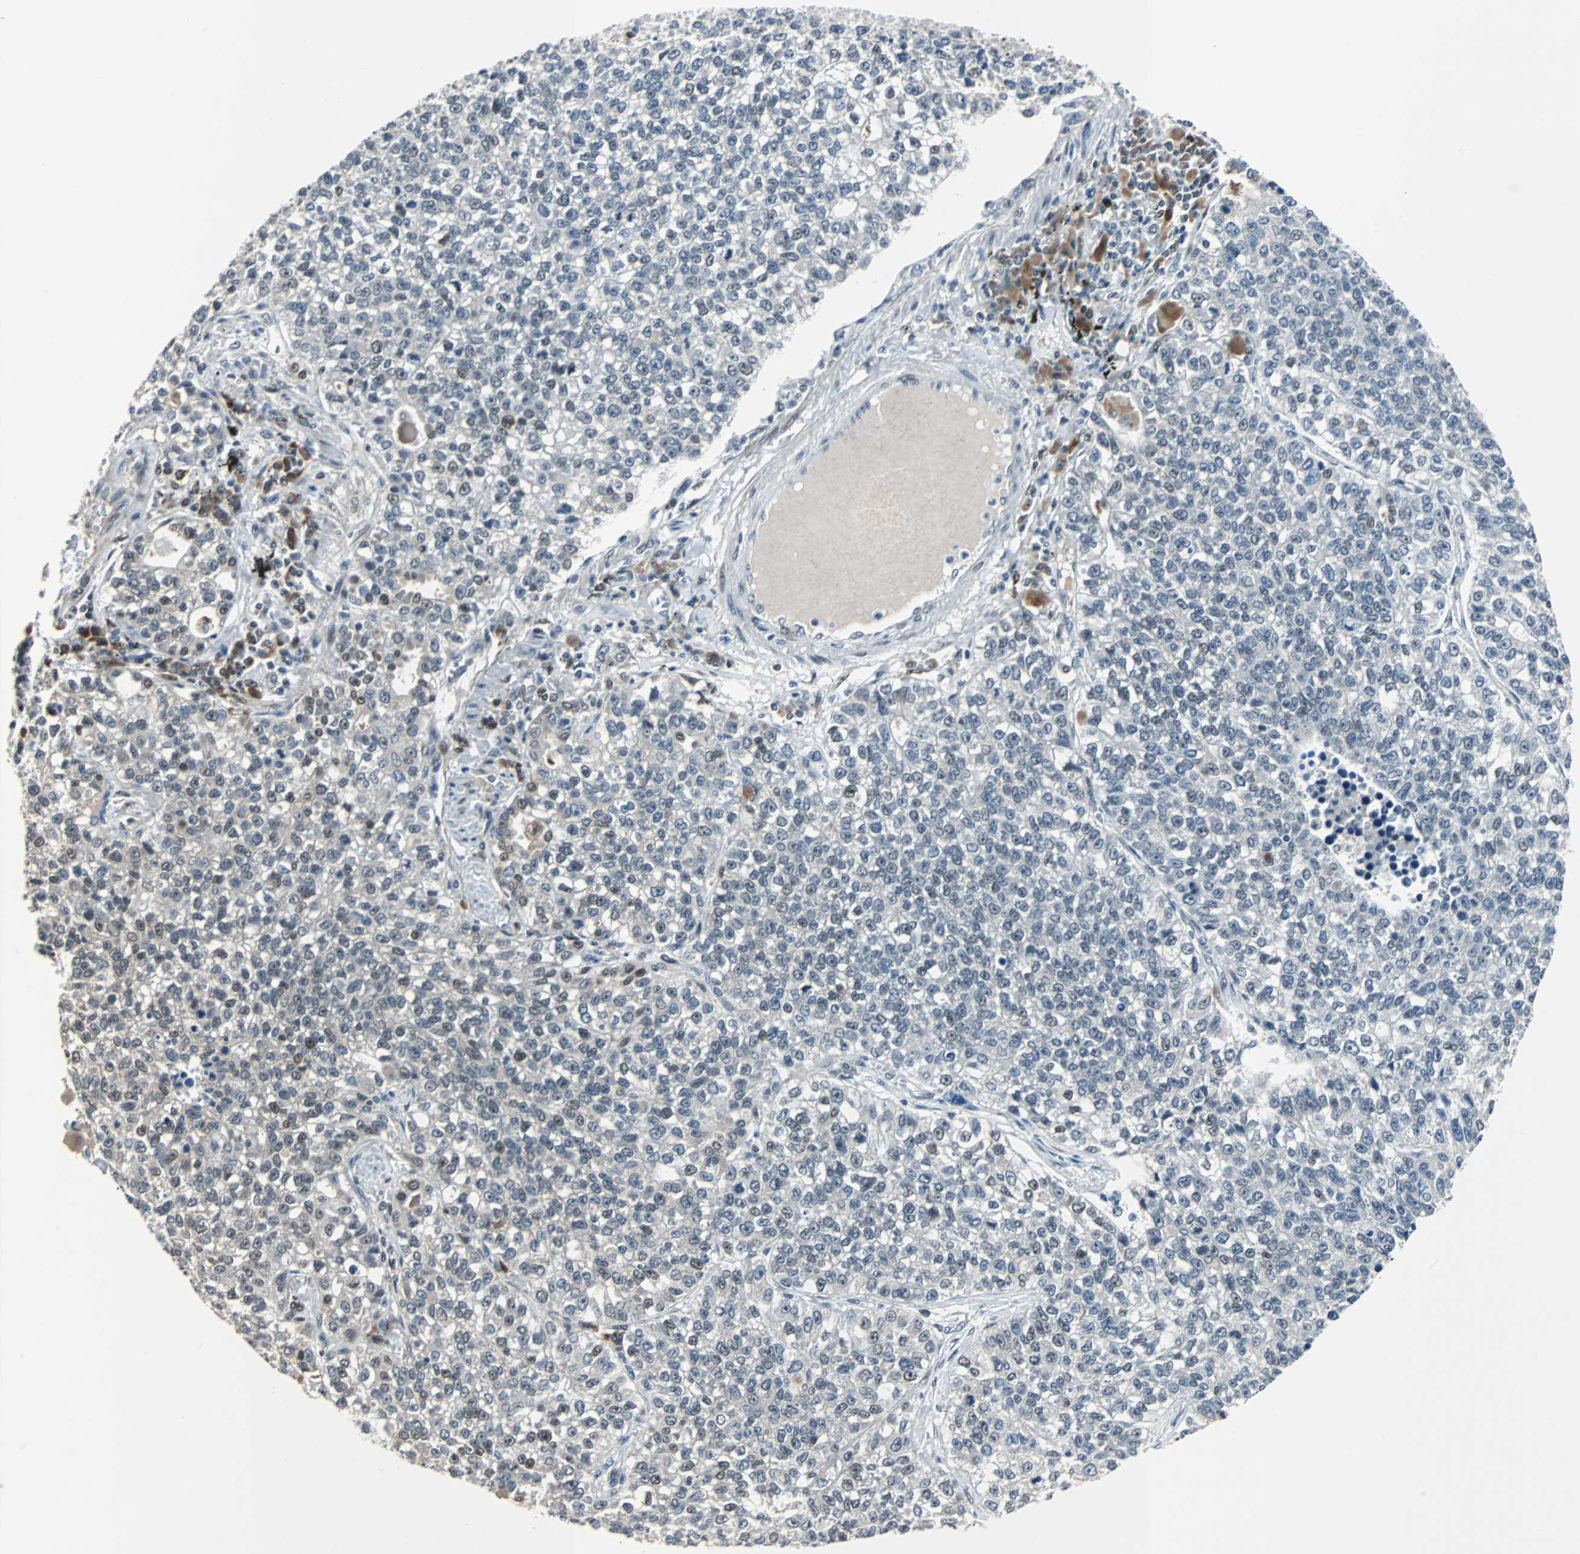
{"staining": {"intensity": "negative", "quantity": "none", "location": "none"}, "tissue": "lung cancer", "cell_type": "Tumor cells", "image_type": "cancer", "snomed": [{"axis": "morphology", "description": "Adenocarcinoma, NOS"}, {"axis": "topography", "description": "Lung"}], "caption": "Micrograph shows no significant protein positivity in tumor cells of lung adenocarcinoma.", "gene": "ZHX2", "patient": {"sex": "male", "age": 49}}